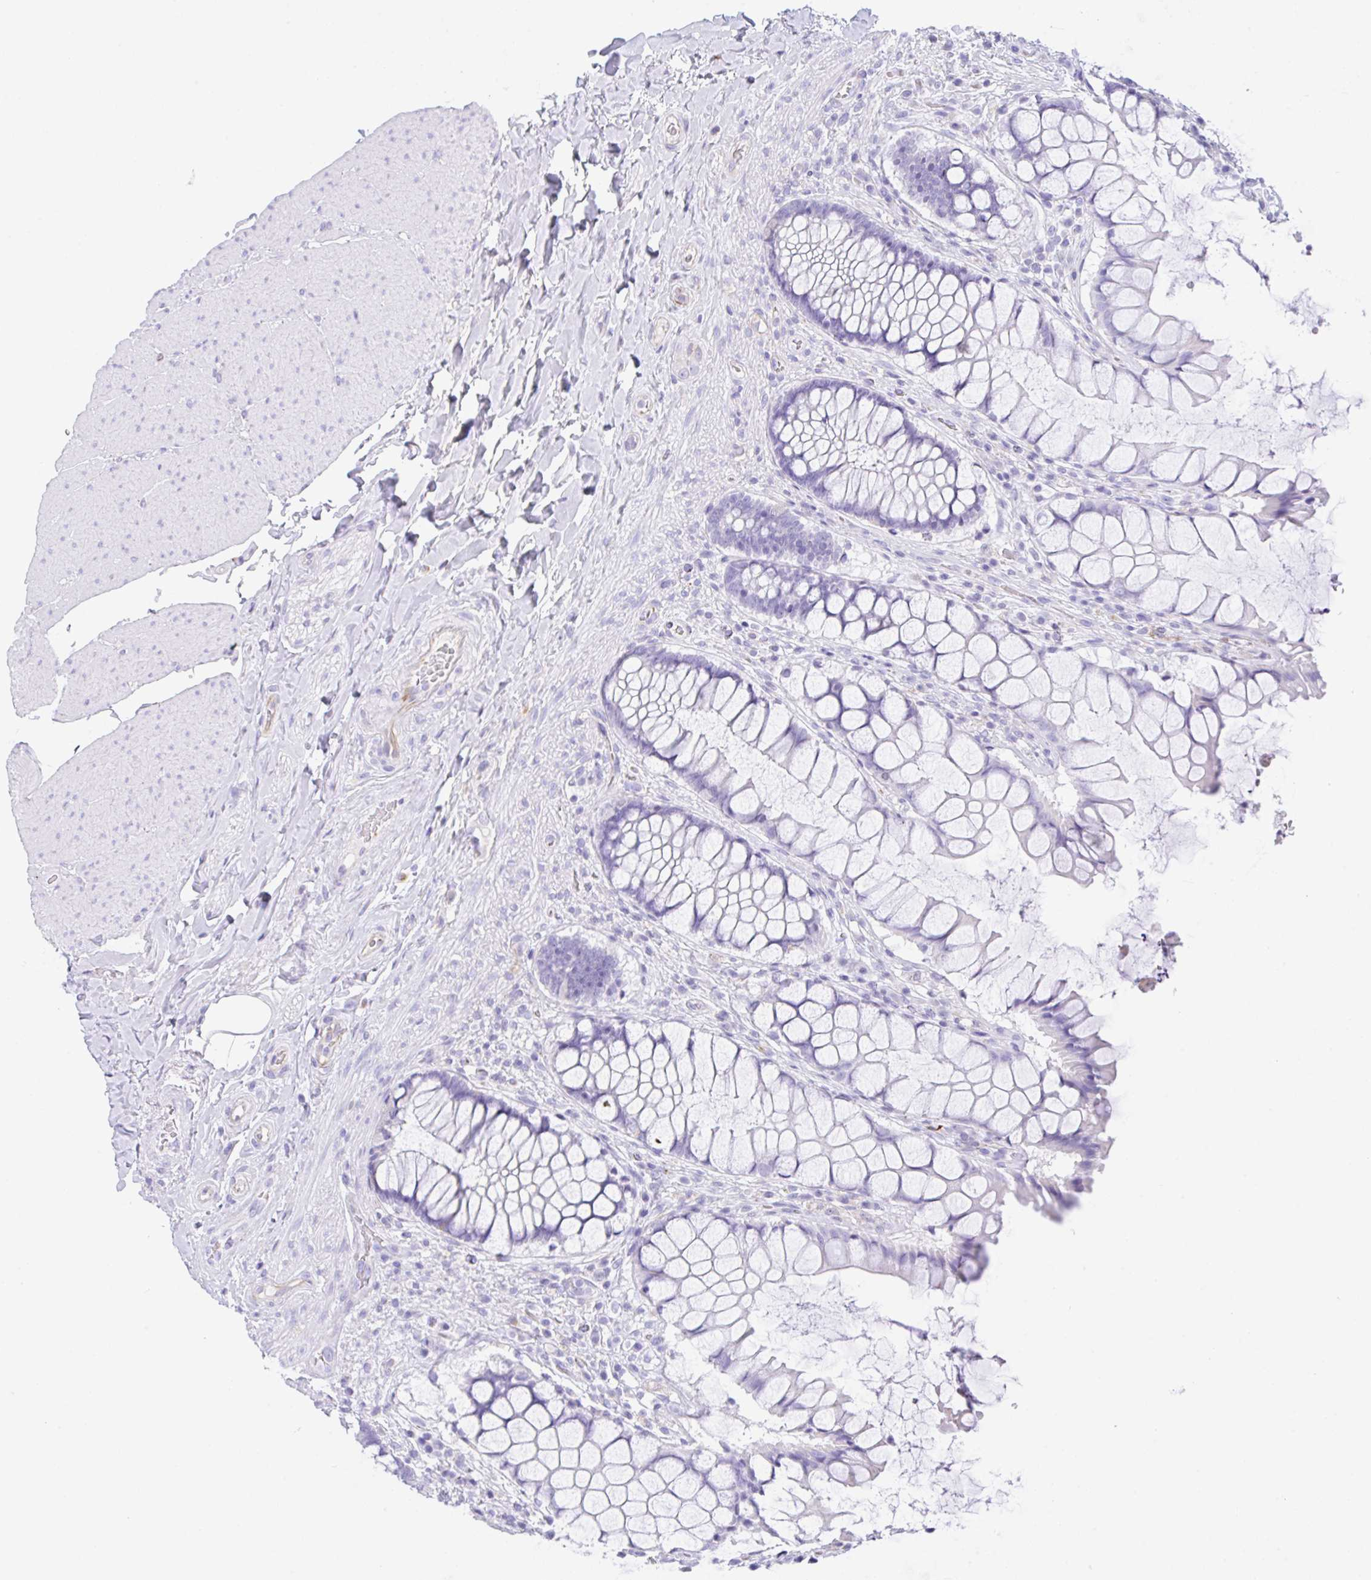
{"staining": {"intensity": "negative", "quantity": "none", "location": "none"}, "tissue": "rectum", "cell_type": "Glandular cells", "image_type": "normal", "snomed": [{"axis": "morphology", "description": "Normal tissue, NOS"}, {"axis": "topography", "description": "Rectum"}], "caption": "Immunohistochemical staining of unremarkable human rectum reveals no significant expression in glandular cells. Nuclei are stained in blue.", "gene": "NDUFAF8", "patient": {"sex": "female", "age": 58}}